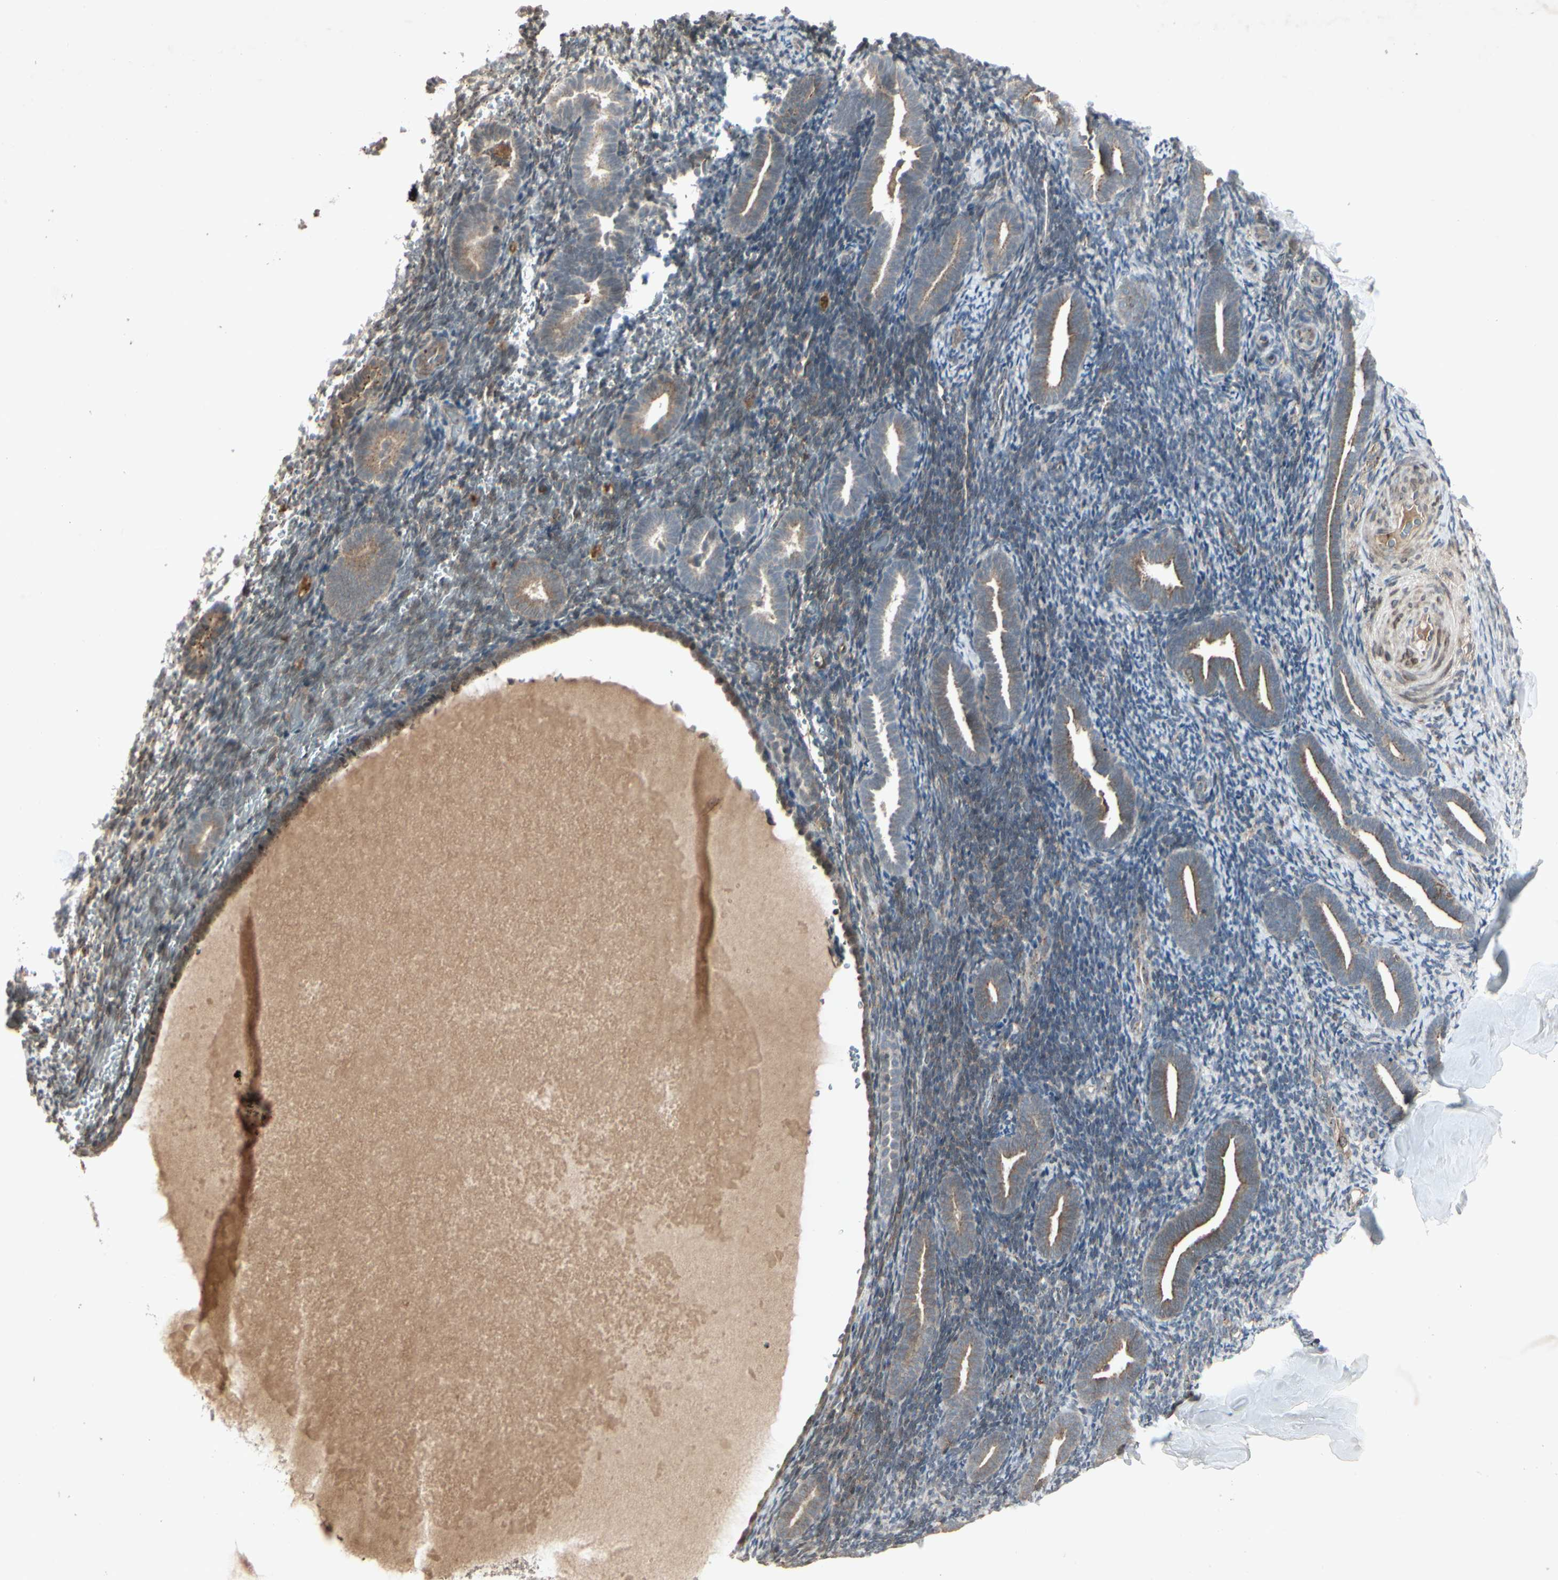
{"staining": {"intensity": "weak", "quantity": ">75%", "location": "cytoplasmic/membranous"}, "tissue": "endometrium", "cell_type": "Cells in endometrial stroma", "image_type": "normal", "snomed": [{"axis": "morphology", "description": "Normal tissue, NOS"}, {"axis": "topography", "description": "Endometrium"}], "caption": "Brown immunohistochemical staining in unremarkable human endometrium reveals weak cytoplasmic/membranous positivity in about >75% of cells in endometrial stroma.", "gene": "TEK", "patient": {"sex": "female", "age": 51}}